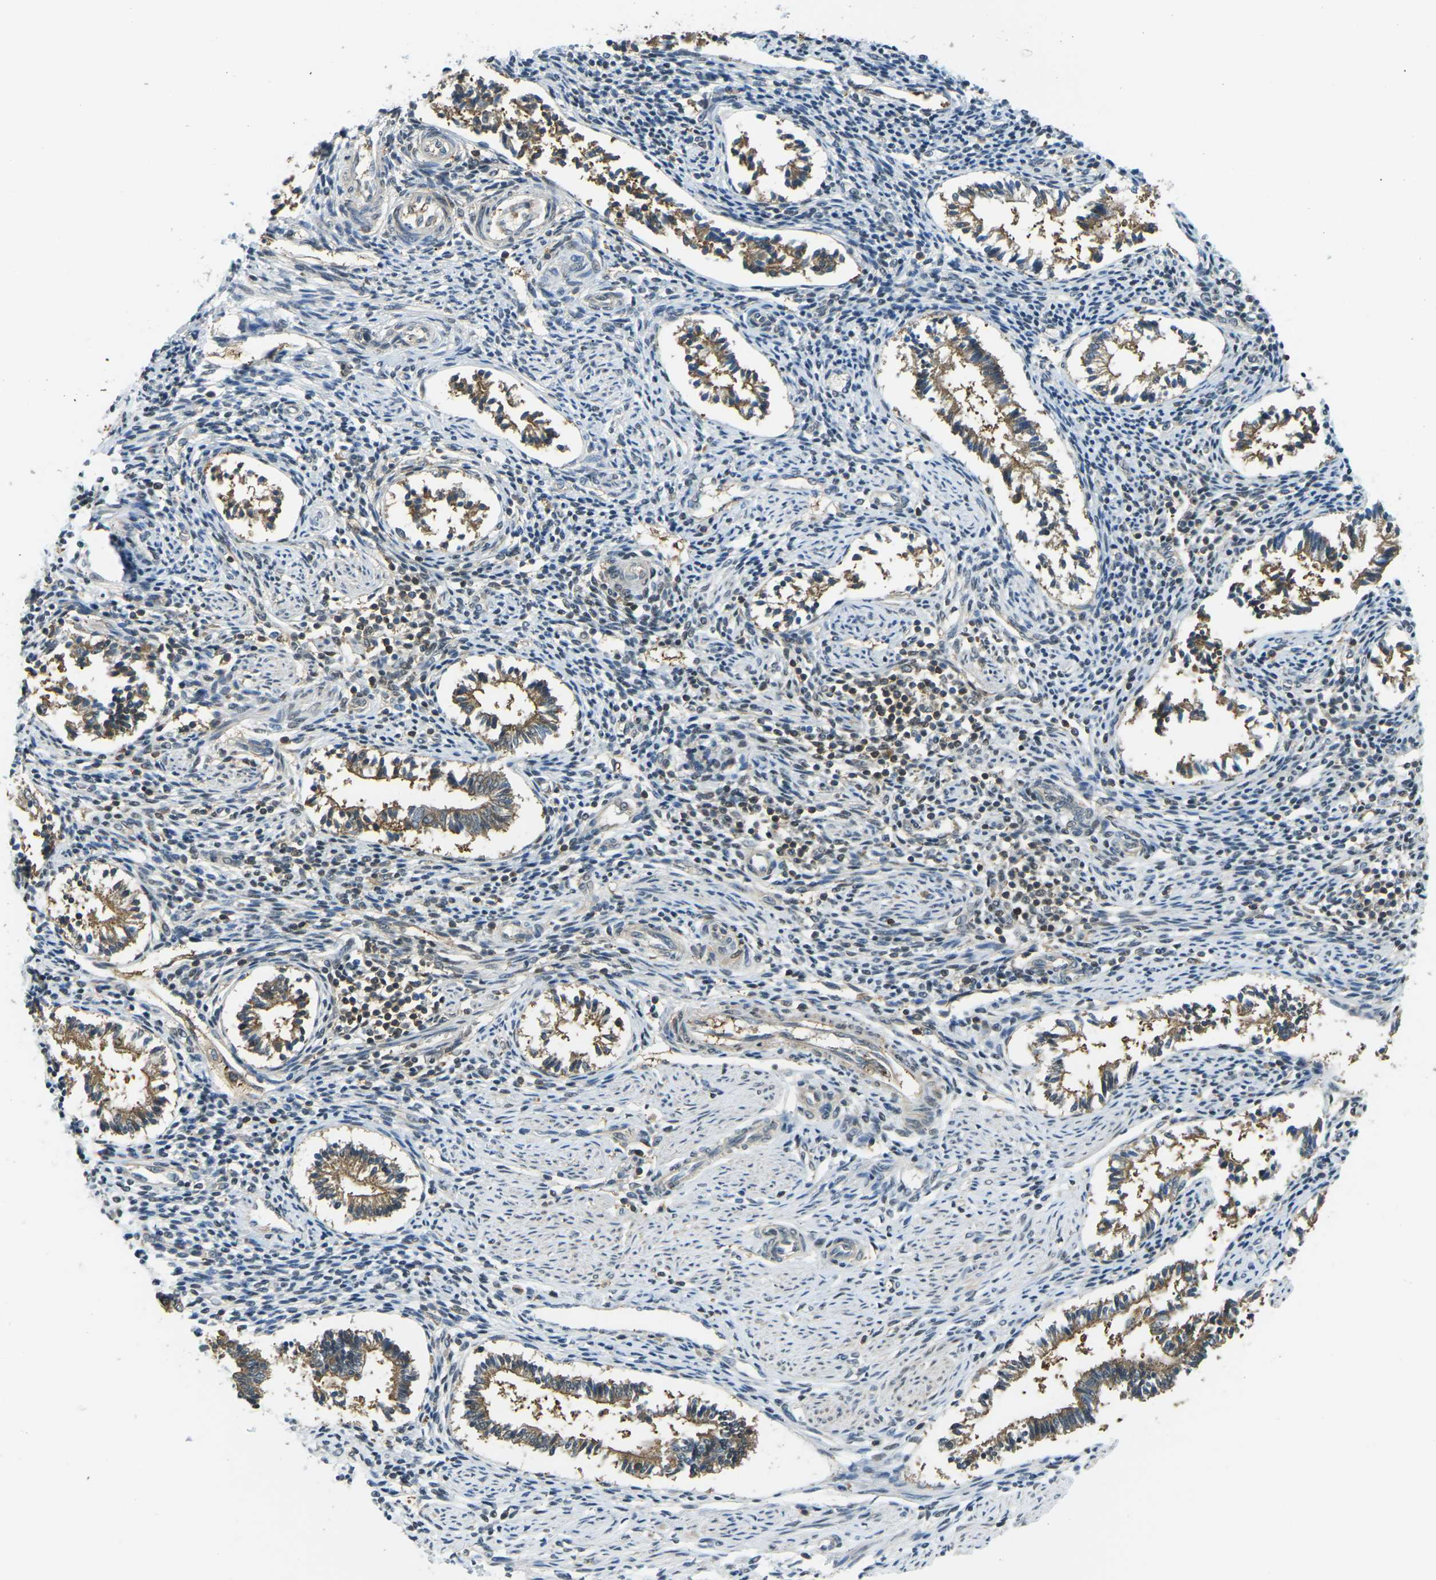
{"staining": {"intensity": "weak", "quantity": "<25%", "location": "cytoplasmic/membranous"}, "tissue": "endometrium", "cell_type": "Cells in endometrial stroma", "image_type": "normal", "snomed": [{"axis": "morphology", "description": "Normal tissue, NOS"}, {"axis": "topography", "description": "Endometrium"}], "caption": "A high-resolution histopathology image shows immunohistochemistry (IHC) staining of normal endometrium, which demonstrates no significant staining in cells in endometrial stroma. (DAB (3,3'-diaminobenzidine) immunohistochemistry (IHC) visualized using brightfield microscopy, high magnification).", "gene": "PIEZO2", "patient": {"sex": "female", "age": 42}}